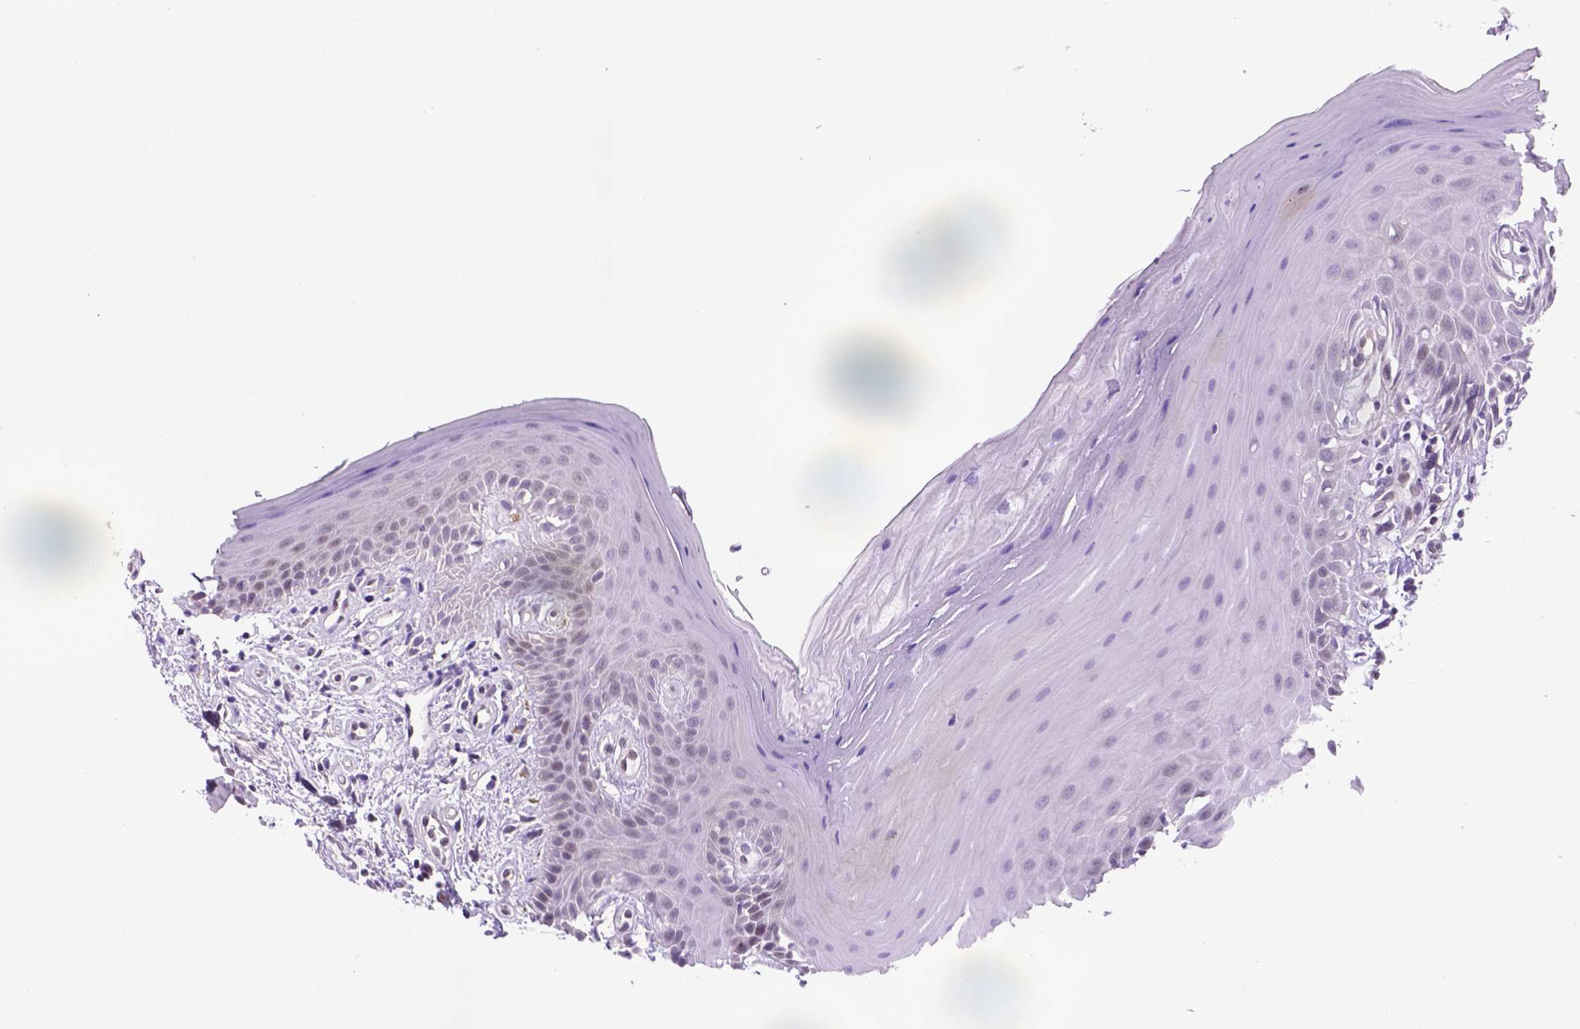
{"staining": {"intensity": "weak", "quantity": "<25%", "location": "cytoplasmic/membranous"}, "tissue": "oral mucosa", "cell_type": "Squamous epithelial cells", "image_type": "normal", "snomed": [{"axis": "morphology", "description": "Normal tissue, NOS"}, {"axis": "morphology", "description": "Normal morphology"}, {"axis": "topography", "description": "Oral tissue"}], "caption": "This is an IHC micrograph of benign oral mucosa. There is no expression in squamous epithelial cells.", "gene": "MGMT", "patient": {"sex": "female", "age": 76}}